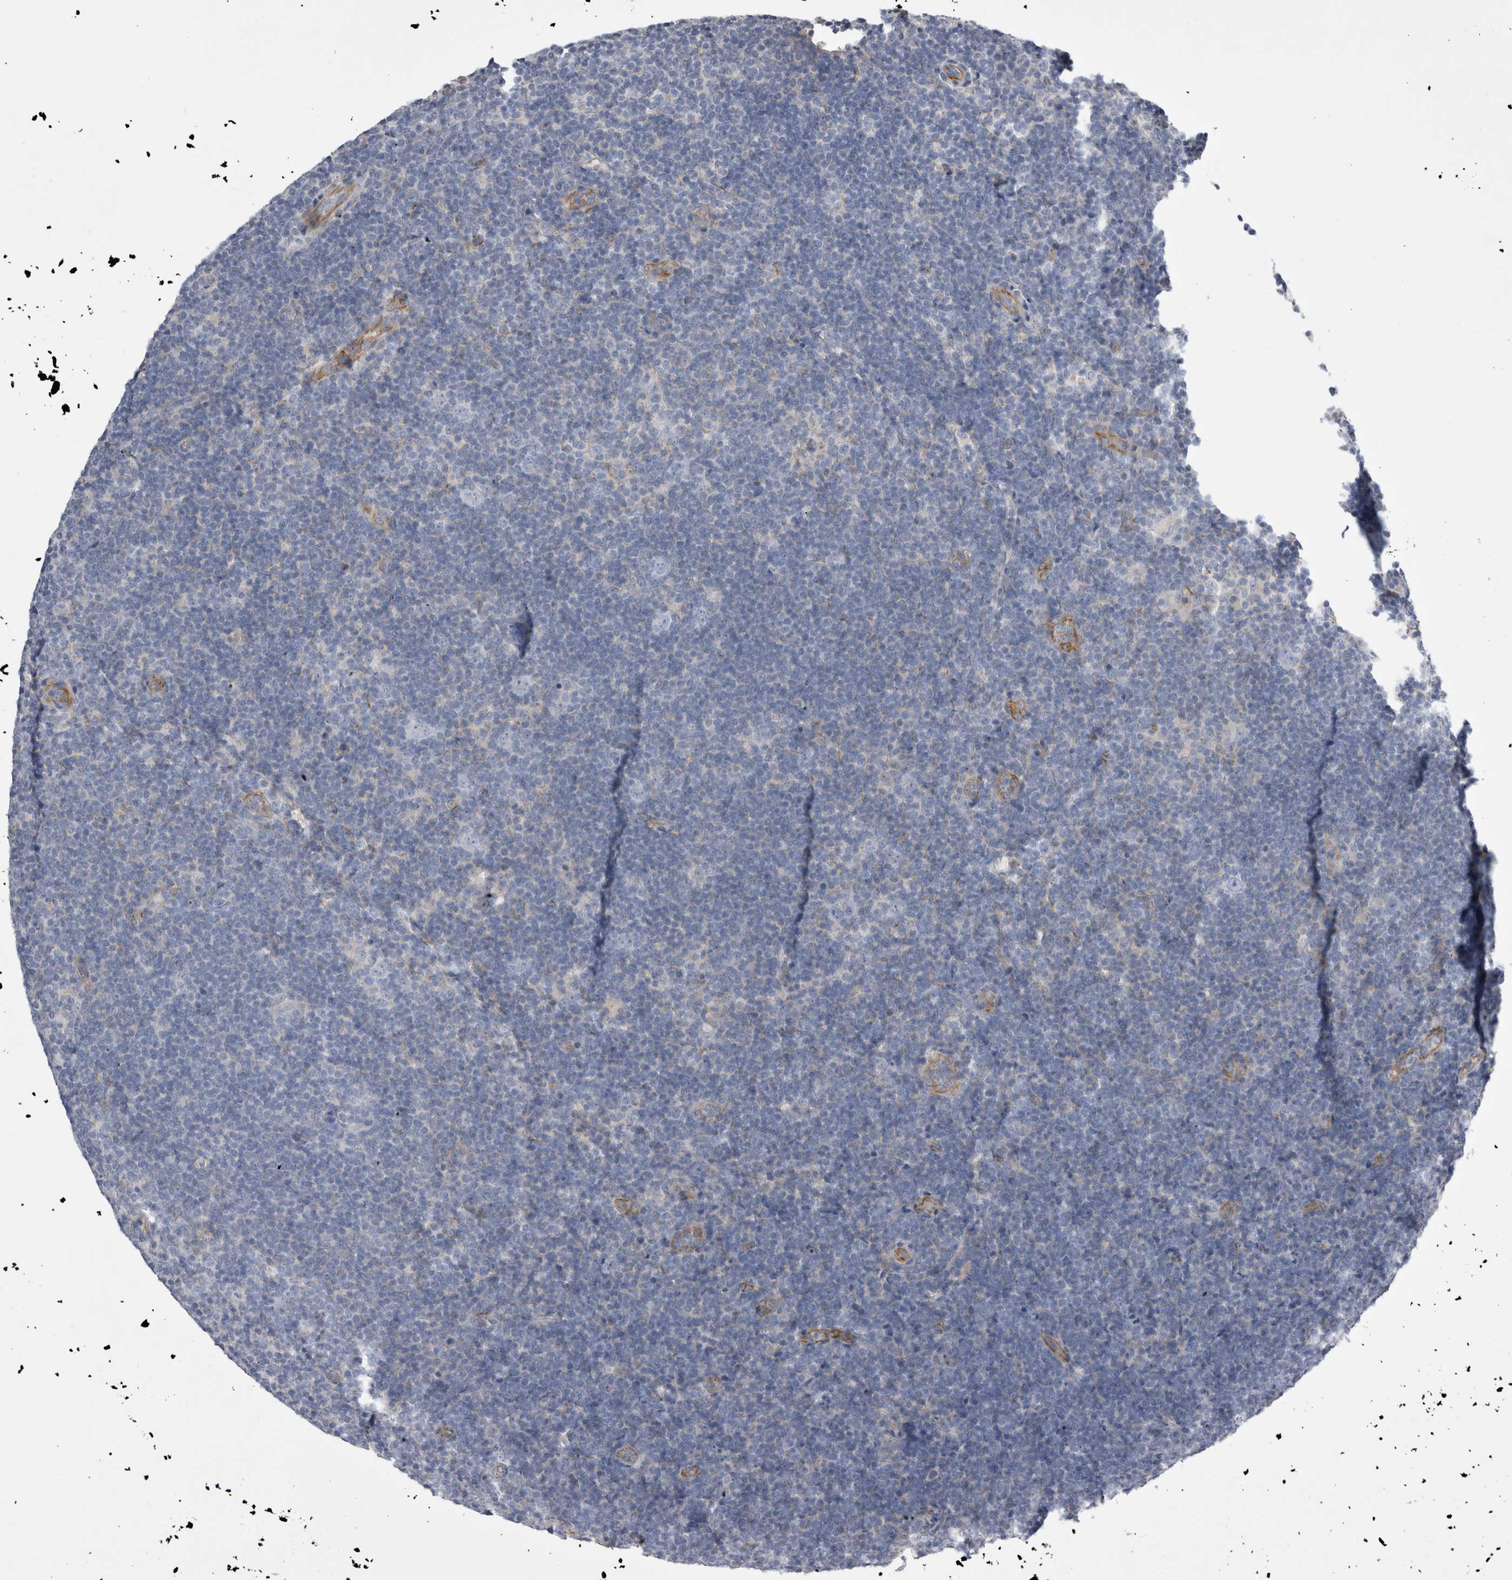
{"staining": {"intensity": "negative", "quantity": "none", "location": "none"}, "tissue": "lymphoma", "cell_type": "Tumor cells", "image_type": "cancer", "snomed": [{"axis": "morphology", "description": "Hodgkin's disease, NOS"}, {"axis": "topography", "description": "Lymph node"}], "caption": "IHC photomicrograph of neoplastic tissue: human Hodgkin's disease stained with DAB shows no significant protein expression in tumor cells. (Stains: DAB (3,3'-diaminobenzidine) immunohistochemistry (IHC) with hematoxylin counter stain, Microscopy: brightfield microscopy at high magnification).", "gene": "STRADB", "patient": {"sex": "female", "age": 57}}